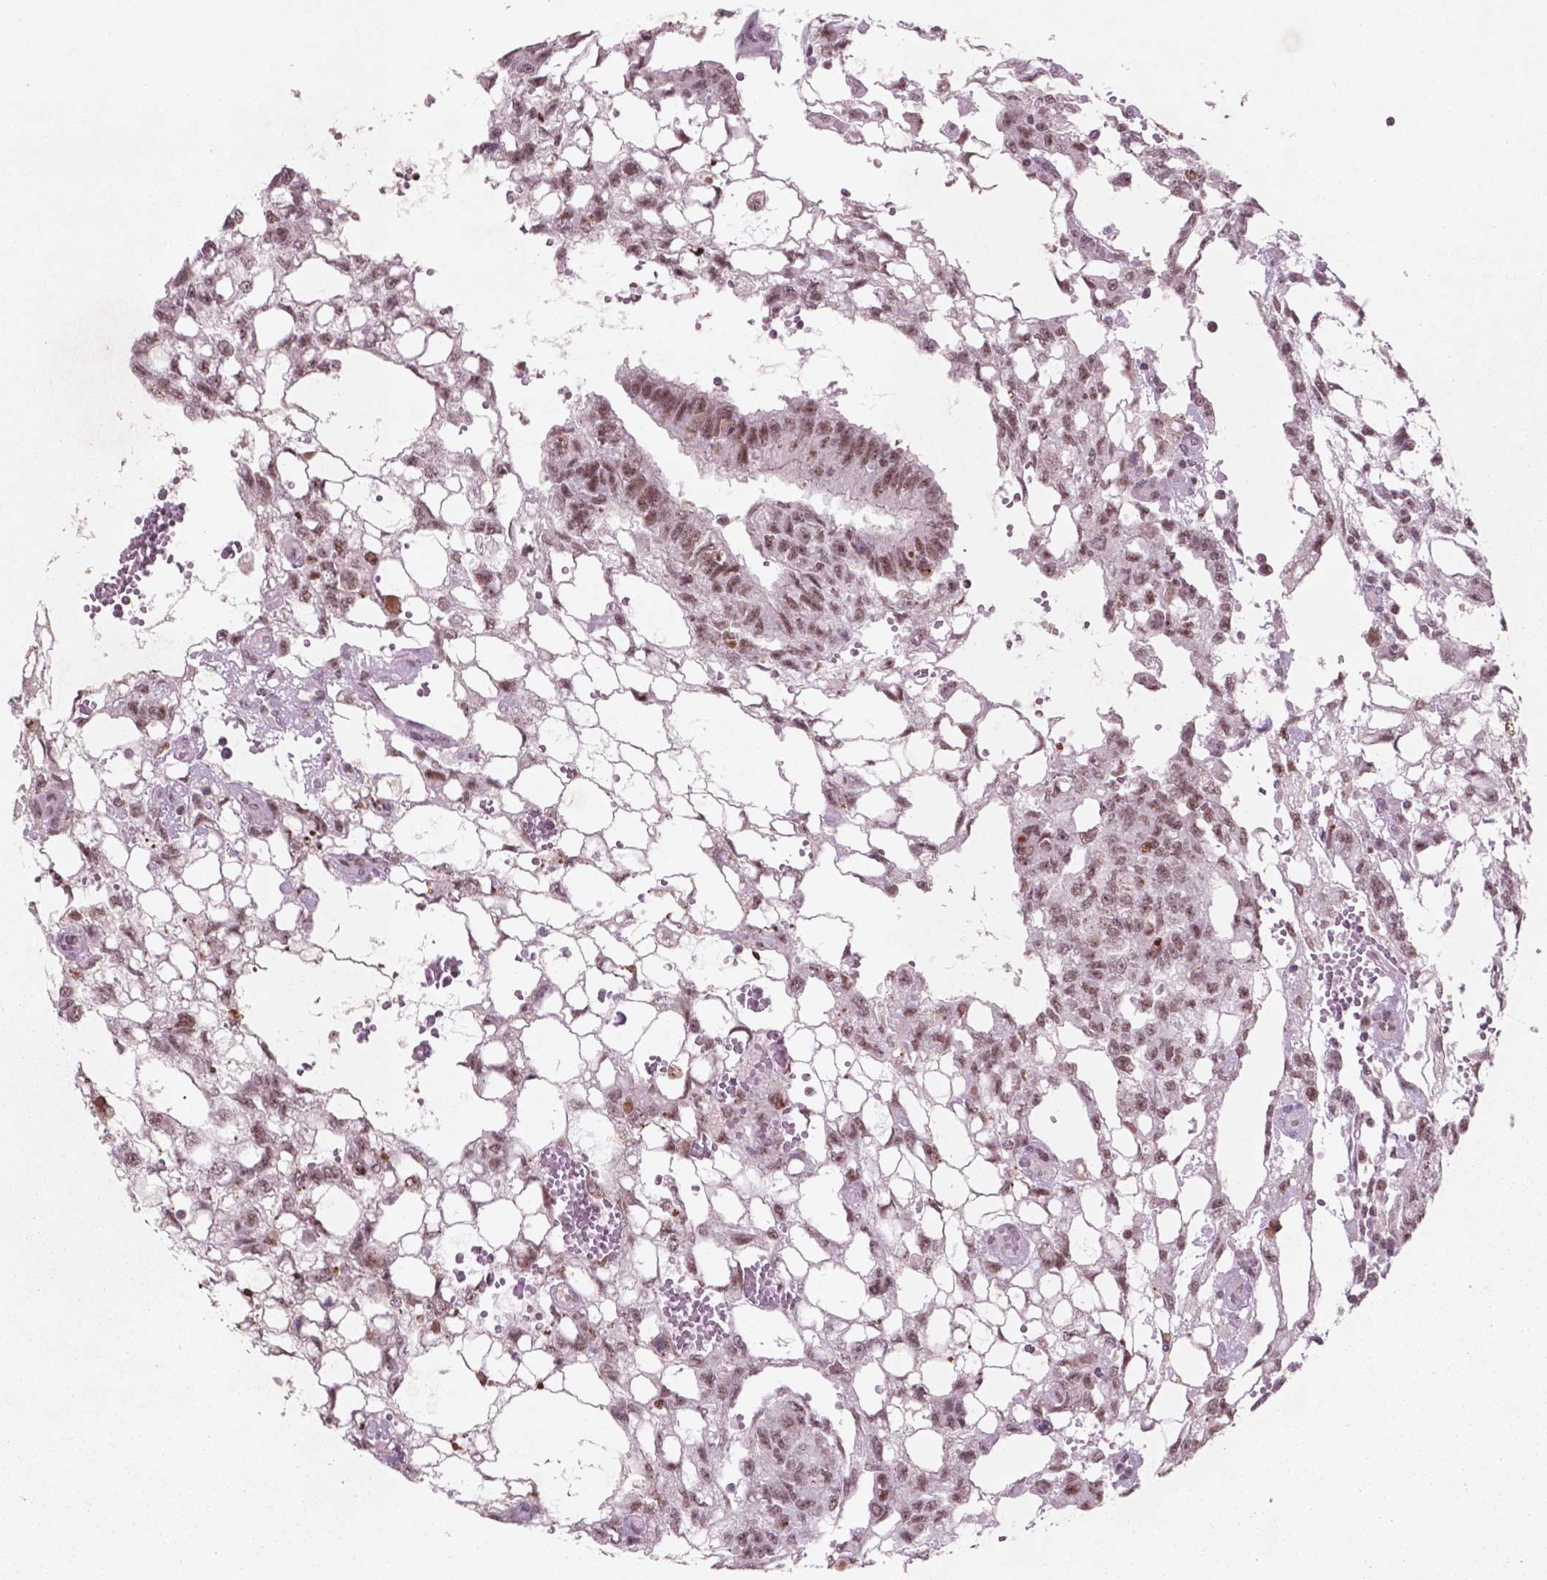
{"staining": {"intensity": "moderate", "quantity": ">75%", "location": "nuclear"}, "tissue": "testis cancer", "cell_type": "Tumor cells", "image_type": "cancer", "snomed": [{"axis": "morphology", "description": "Carcinoma, Embryonal, NOS"}, {"axis": "topography", "description": "Testis"}], "caption": "Protein expression analysis of human testis cancer (embryonal carcinoma) reveals moderate nuclear positivity in about >75% of tumor cells. (DAB IHC, brown staining for protein, blue staining for nuclei).", "gene": "CTR9", "patient": {"sex": "male", "age": 32}}